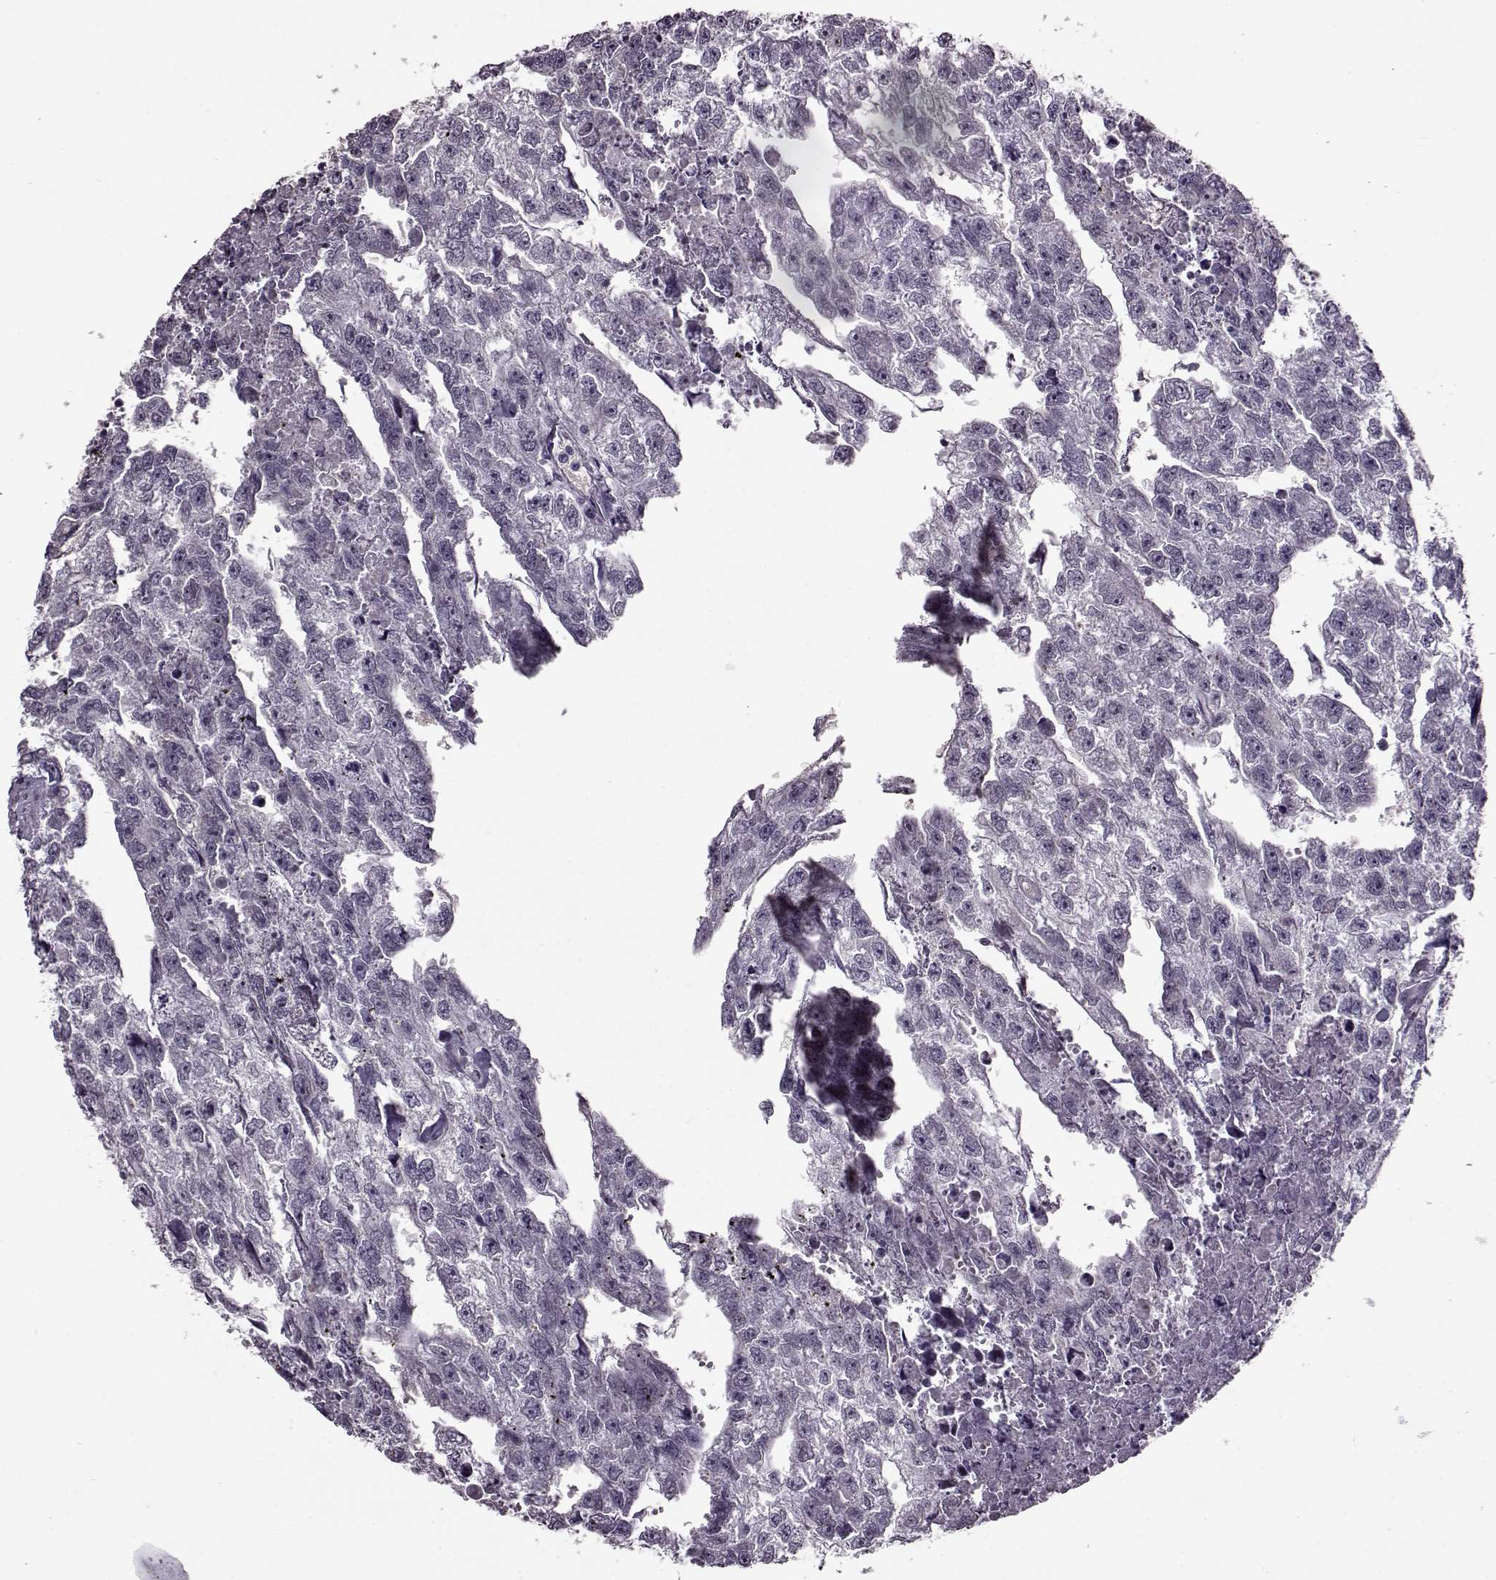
{"staining": {"intensity": "negative", "quantity": "none", "location": "none"}, "tissue": "testis cancer", "cell_type": "Tumor cells", "image_type": "cancer", "snomed": [{"axis": "morphology", "description": "Carcinoma, Embryonal, NOS"}, {"axis": "morphology", "description": "Teratoma, malignant, NOS"}, {"axis": "topography", "description": "Testis"}], "caption": "Image shows no protein positivity in tumor cells of testis cancer (embryonal carcinoma) tissue. (DAB IHC with hematoxylin counter stain).", "gene": "STX1B", "patient": {"sex": "male", "age": 44}}